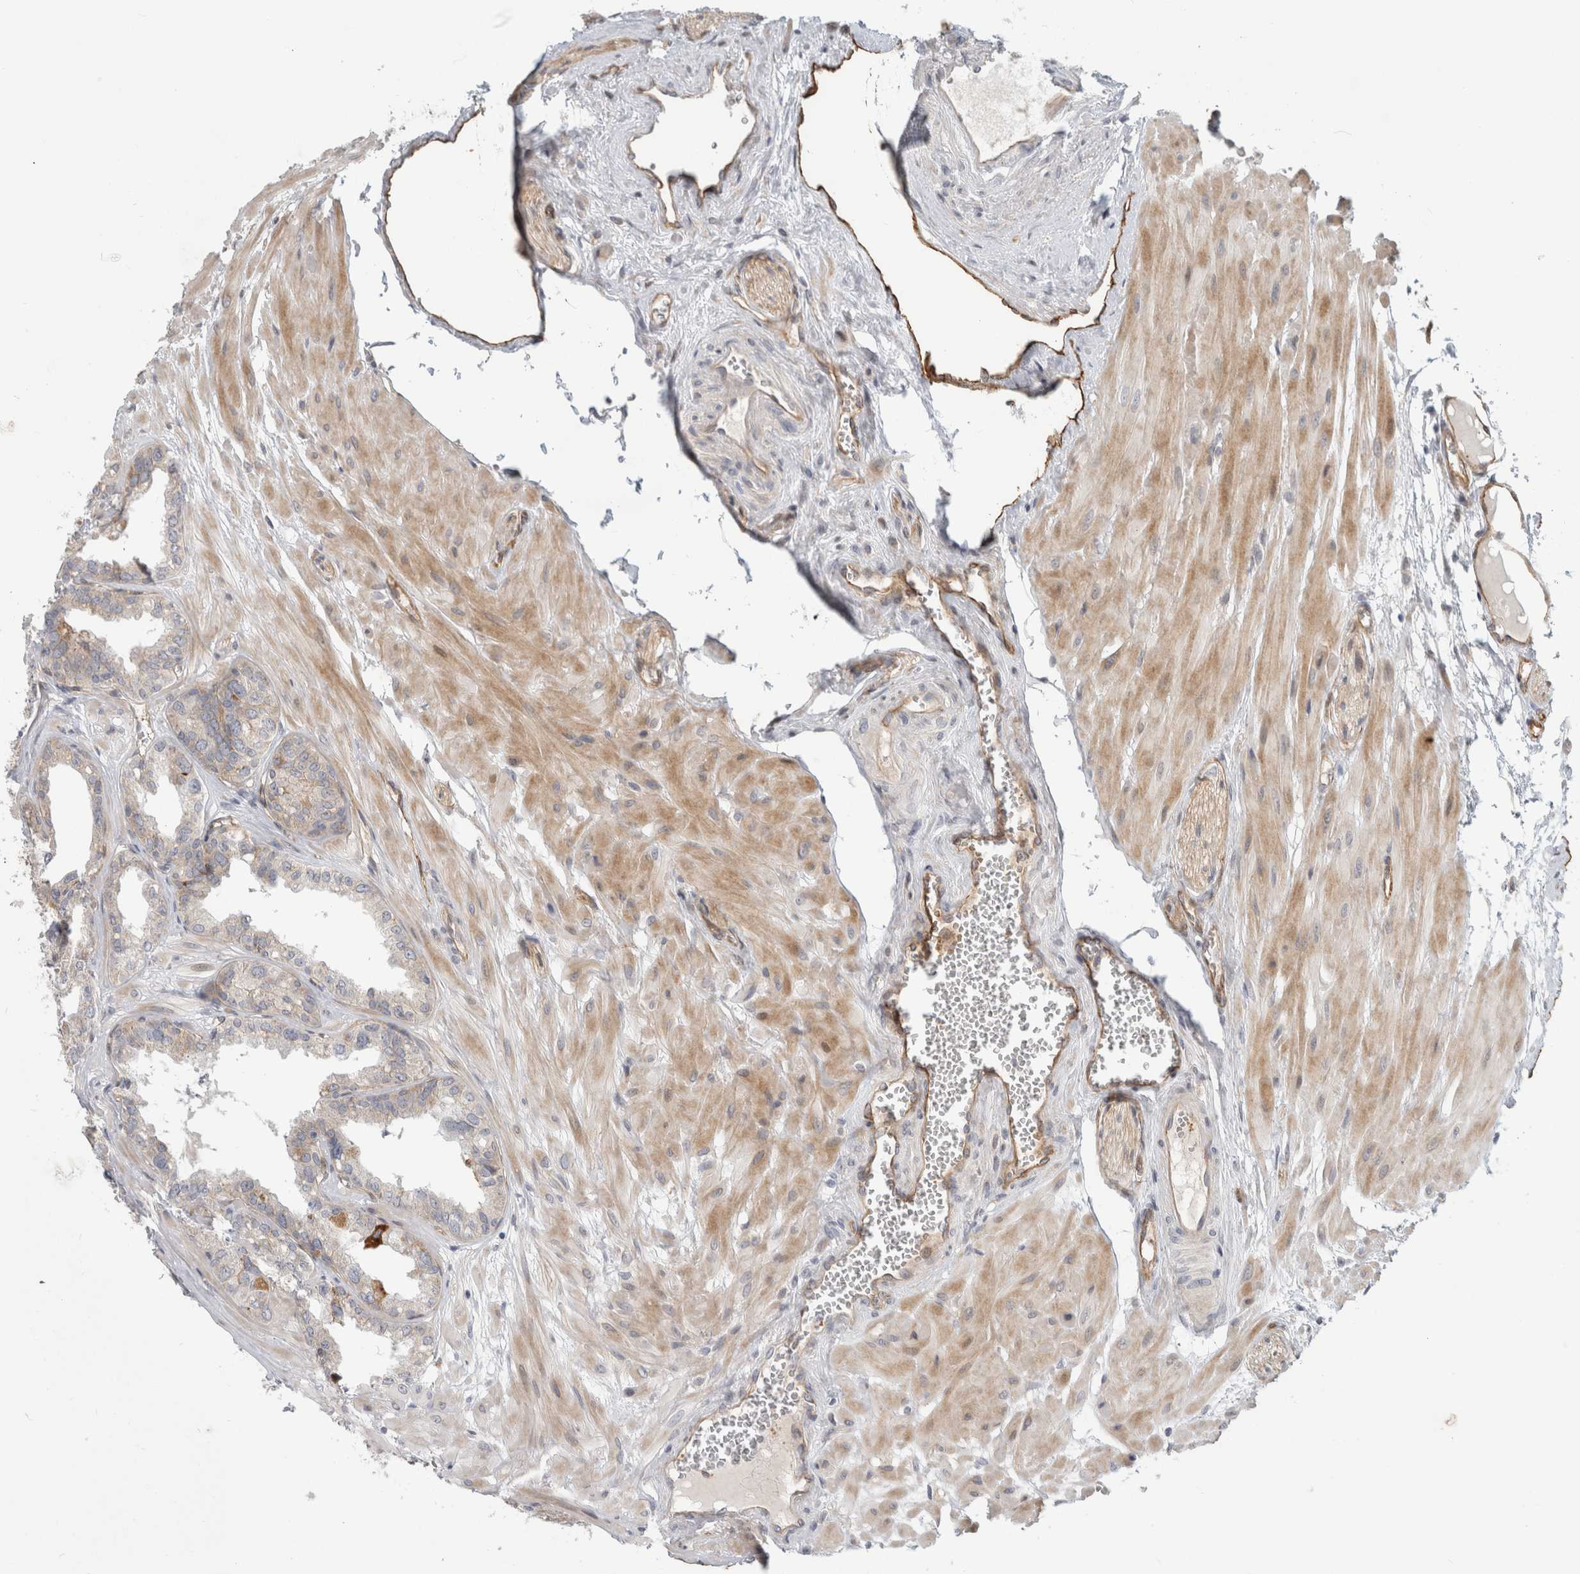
{"staining": {"intensity": "moderate", "quantity": "25%-75%", "location": "cytoplasmic/membranous"}, "tissue": "seminal vesicle", "cell_type": "Glandular cells", "image_type": "normal", "snomed": [{"axis": "morphology", "description": "Normal tissue, NOS"}, {"axis": "topography", "description": "Prostate"}, {"axis": "topography", "description": "Seminal veicle"}], "caption": "IHC histopathology image of normal human seminal vesicle stained for a protein (brown), which displays medium levels of moderate cytoplasmic/membranous staining in approximately 25%-75% of glandular cells.", "gene": "KPNA5", "patient": {"sex": "male", "age": 51}}